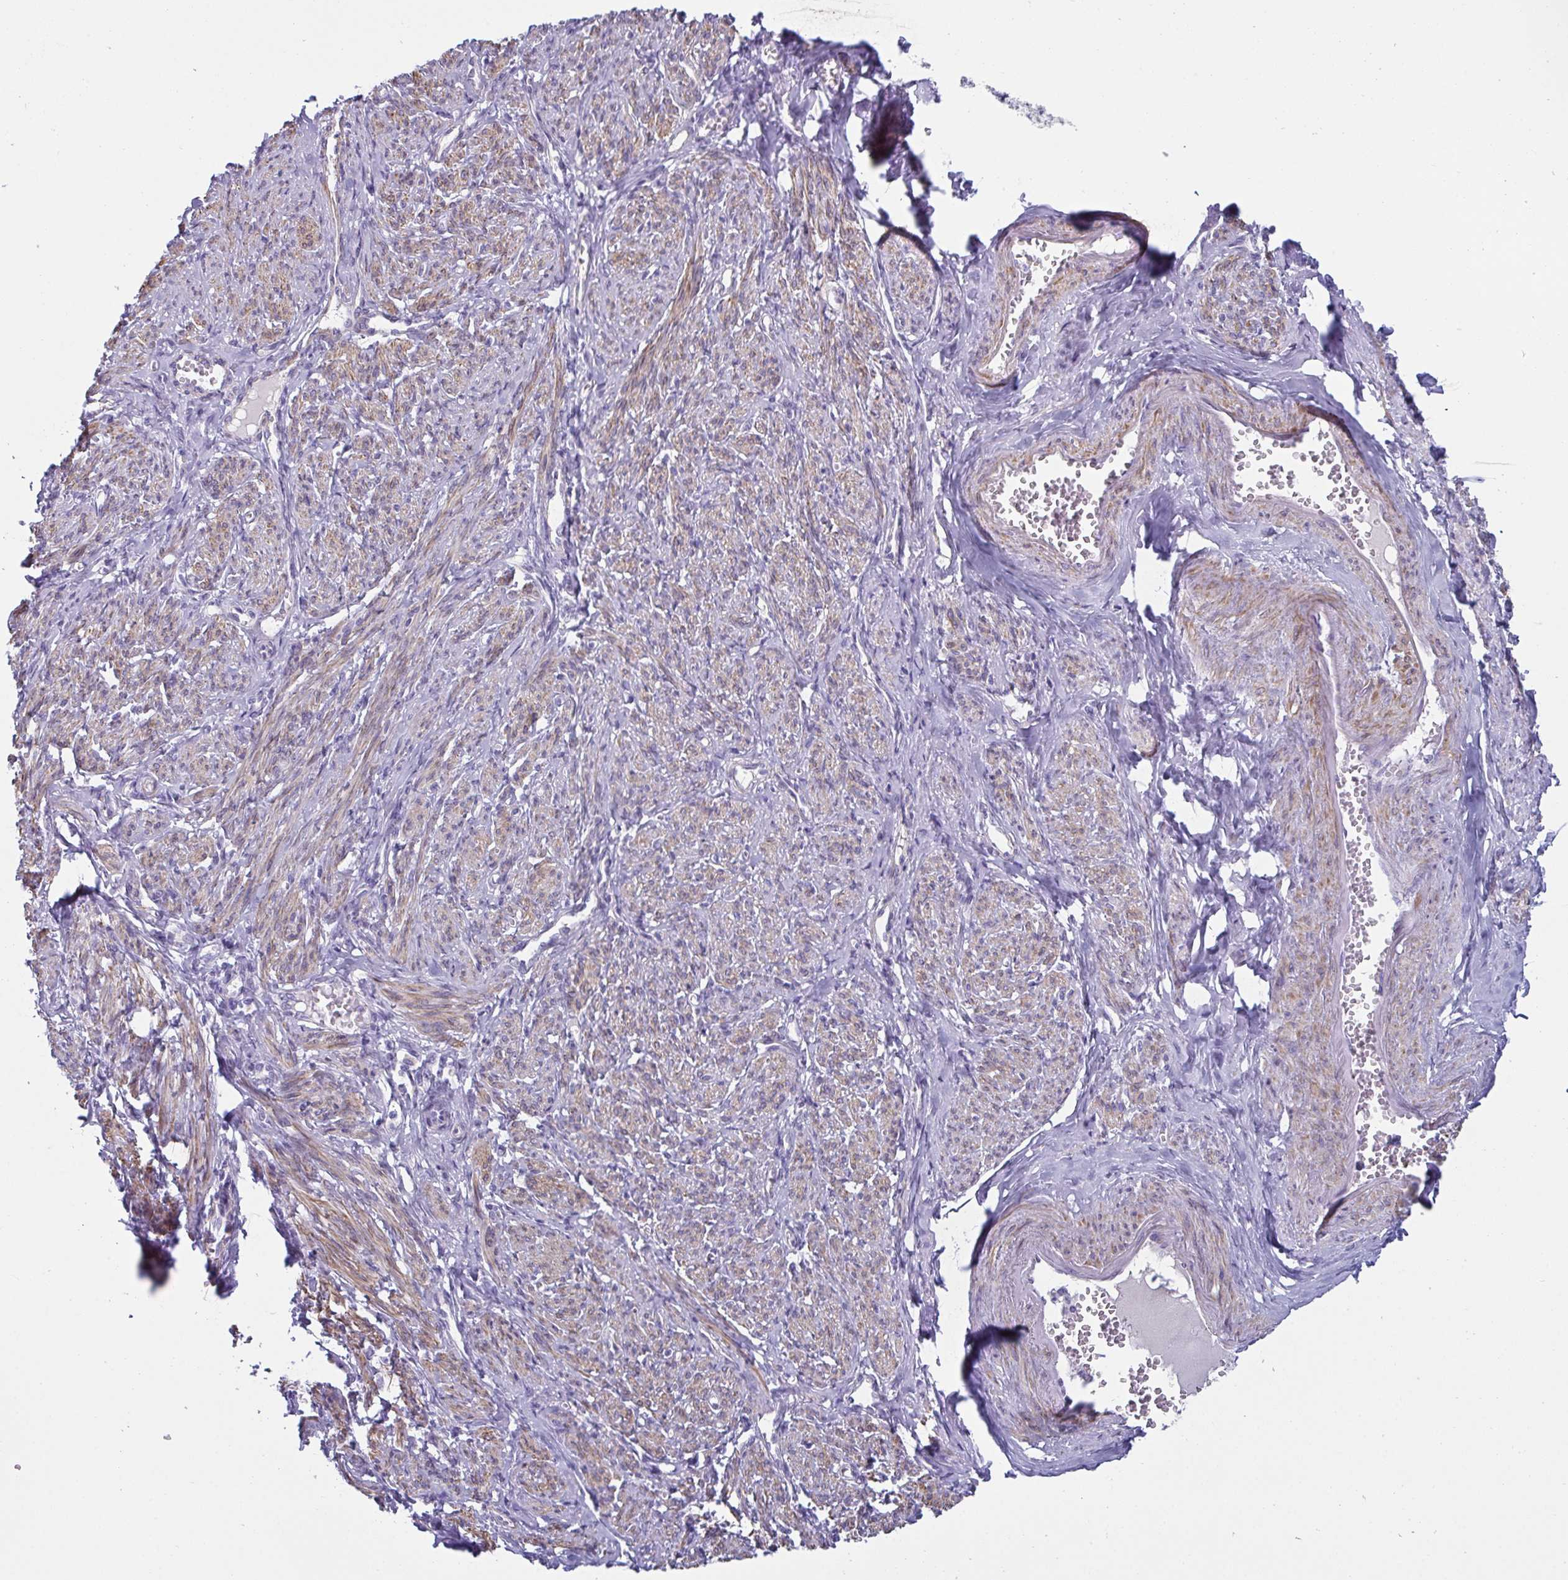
{"staining": {"intensity": "moderate", "quantity": ">75%", "location": "cytoplasmic/membranous"}, "tissue": "smooth muscle", "cell_type": "Smooth muscle cells", "image_type": "normal", "snomed": [{"axis": "morphology", "description": "Normal tissue, NOS"}, {"axis": "topography", "description": "Smooth muscle"}], "caption": "Smooth muscle cells show moderate cytoplasmic/membranous staining in about >75% of cells in benign smooth muscle.", "gene": "OR5P3", "patient": {"sex": "female", "age": 65}}